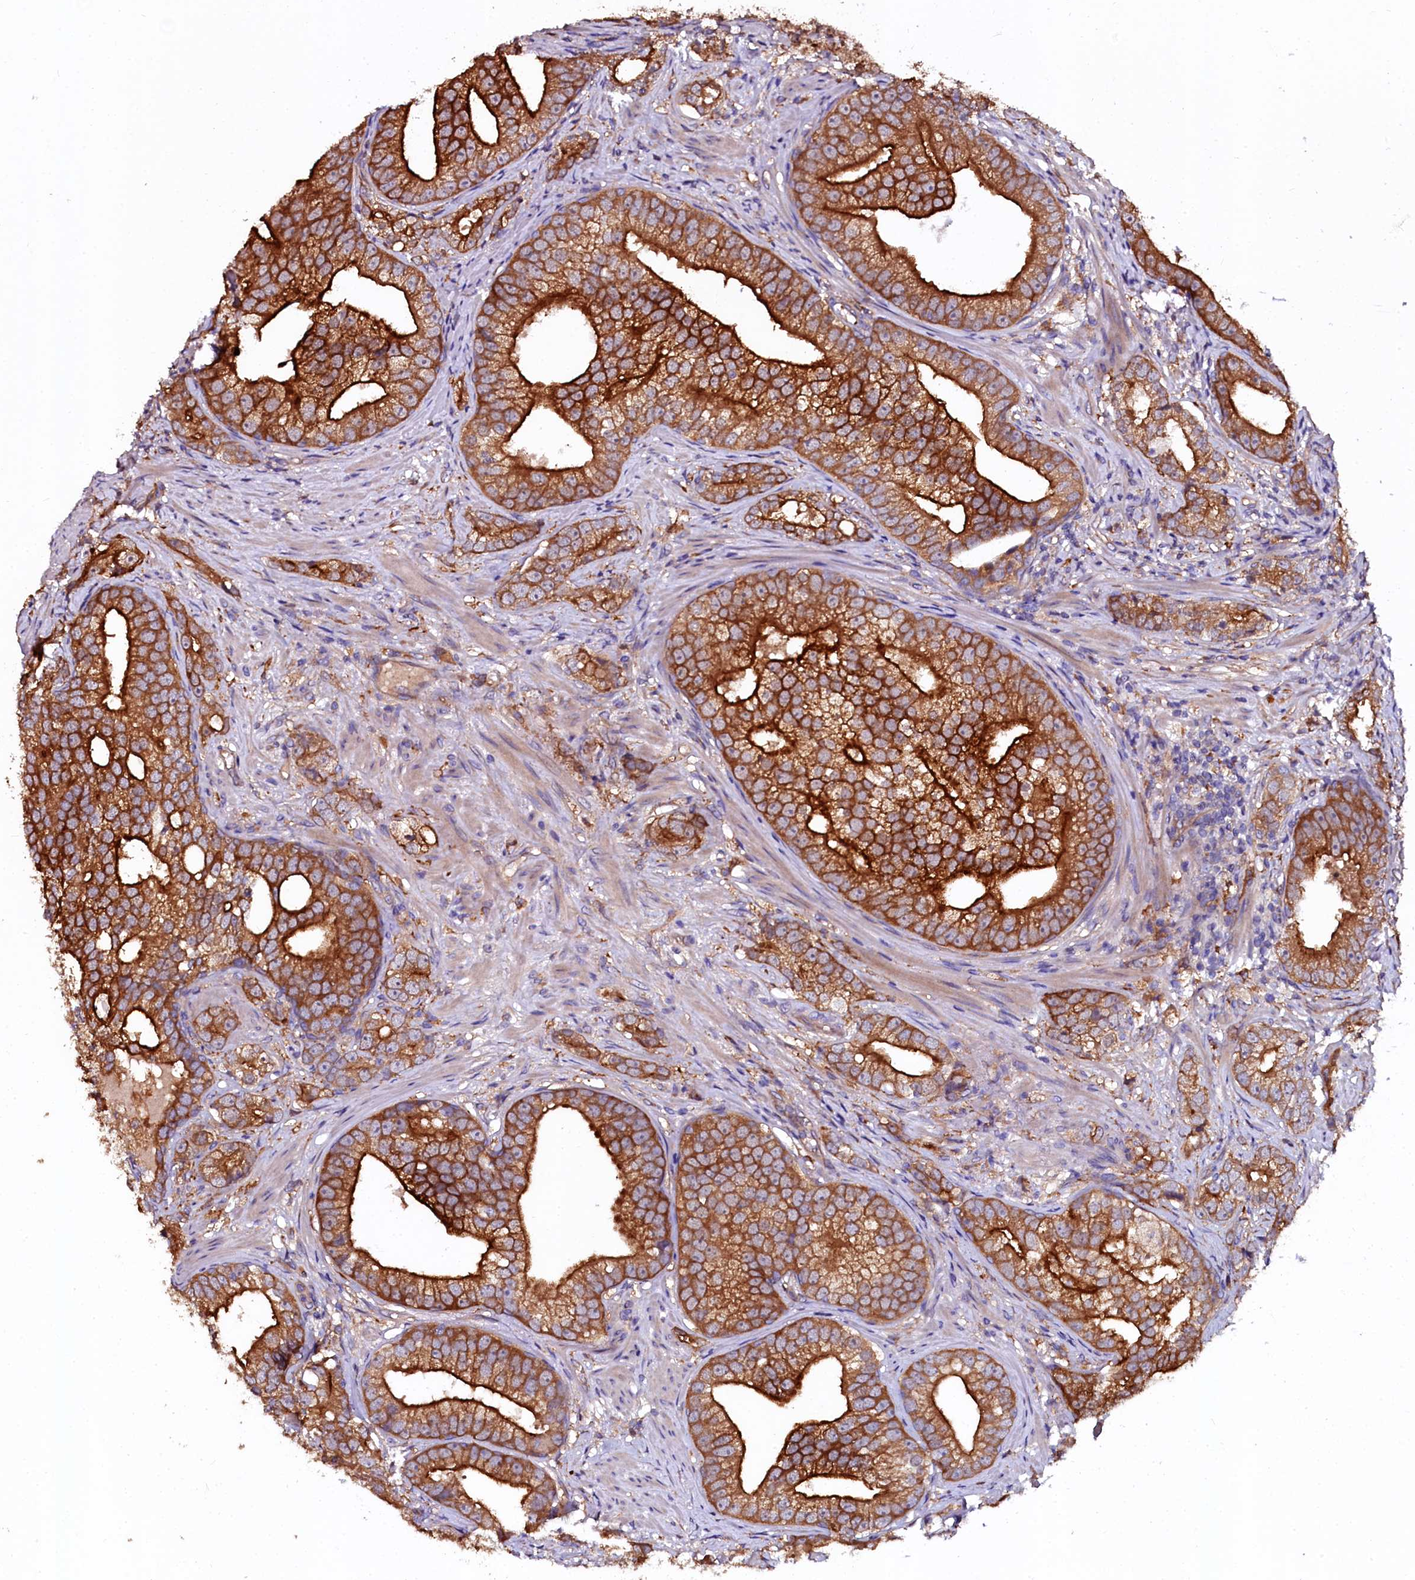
{"staining": {"intensity": "strong", "quantity": ">75%", "location": "cytoplasmic/membranous"}, "tissue": "prostate cancer", "cell_type": "Tumor cells", "image_type": "cancer", "snomed": [{"axis": "morphology", "description": "Adenocarcinoma, High grade"}, {"axis": "topography", "description": "Prostate"}], "caption": "An immunohistochemistry histopathology image of neoplastic tissue is shown. Protein staining in brown highlights strong cytoplasmic/membranous positivity in prostate cancer within tumor cells. Using DAB (3,3'-diaminobenzidine) (brown) and hematoxylin (blue) stains, captured at high magnification using brightfield microscopy.", "gene": "APPL2", "patient": {"sex": "male", "age": 75}}